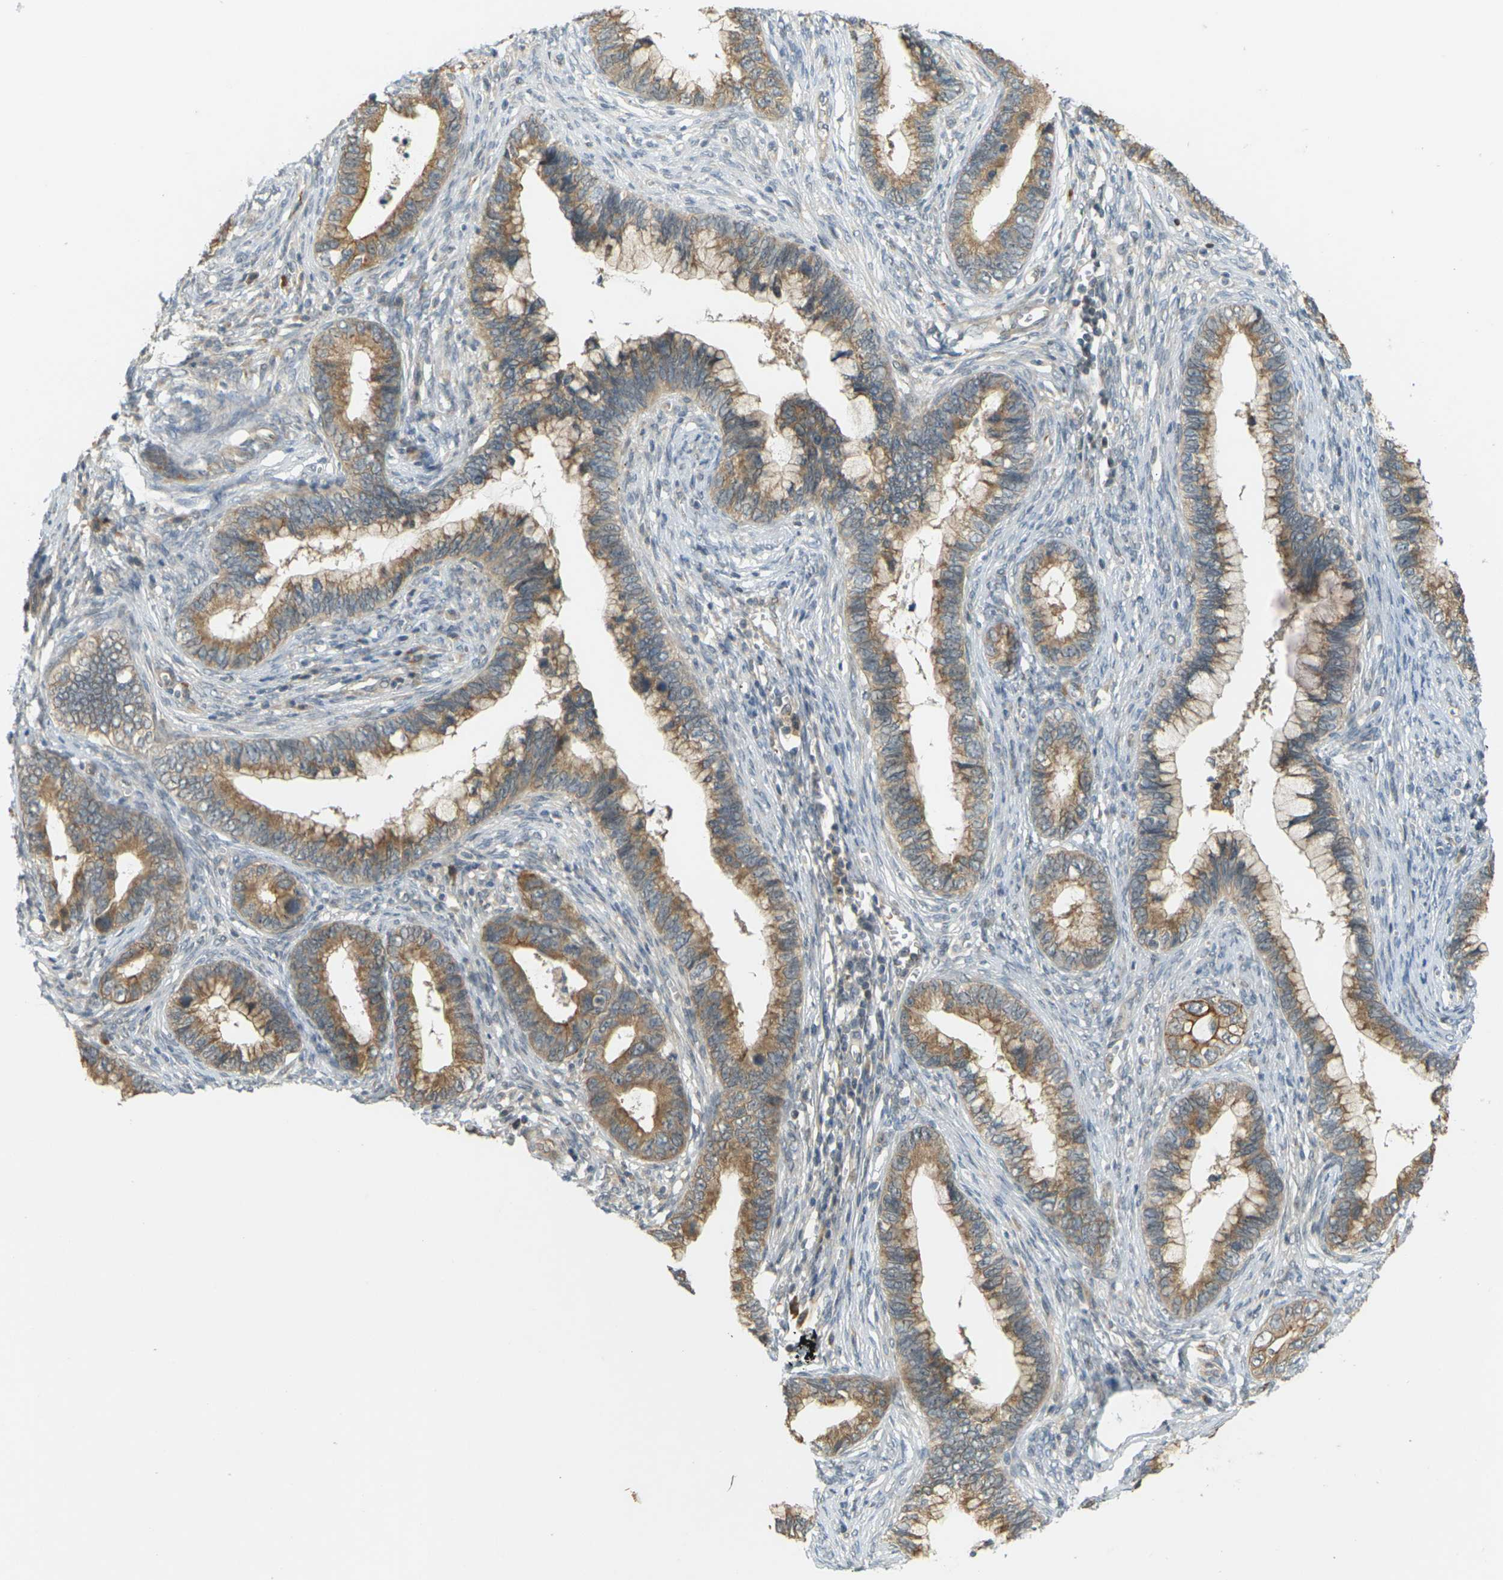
{"staining": {"intensity": "moderate", "quantity": ">75%", "location": "cytoplasmic/membranous"}, "tissue": "cervical cancer", "cell_type": "Tumor cells", "image_type": "cancer", "snomed": [{"axis": "morphology", "description": "Adenocarcinoma, NOS"}, {"axis": "topography", "description": "Cervix"}], "caption": "IHC of human adenocarcinoma (cervical) displays medium levels of moderate cytoplasmic/membranous positivity in approximately >75% of tumor cells. (DAB (3,3'-diaminobenzidine) IHC with brightfield microscopy, high magnification).", "gene": "SOCS6", "patient": {"sex": "female", "age": 44}}